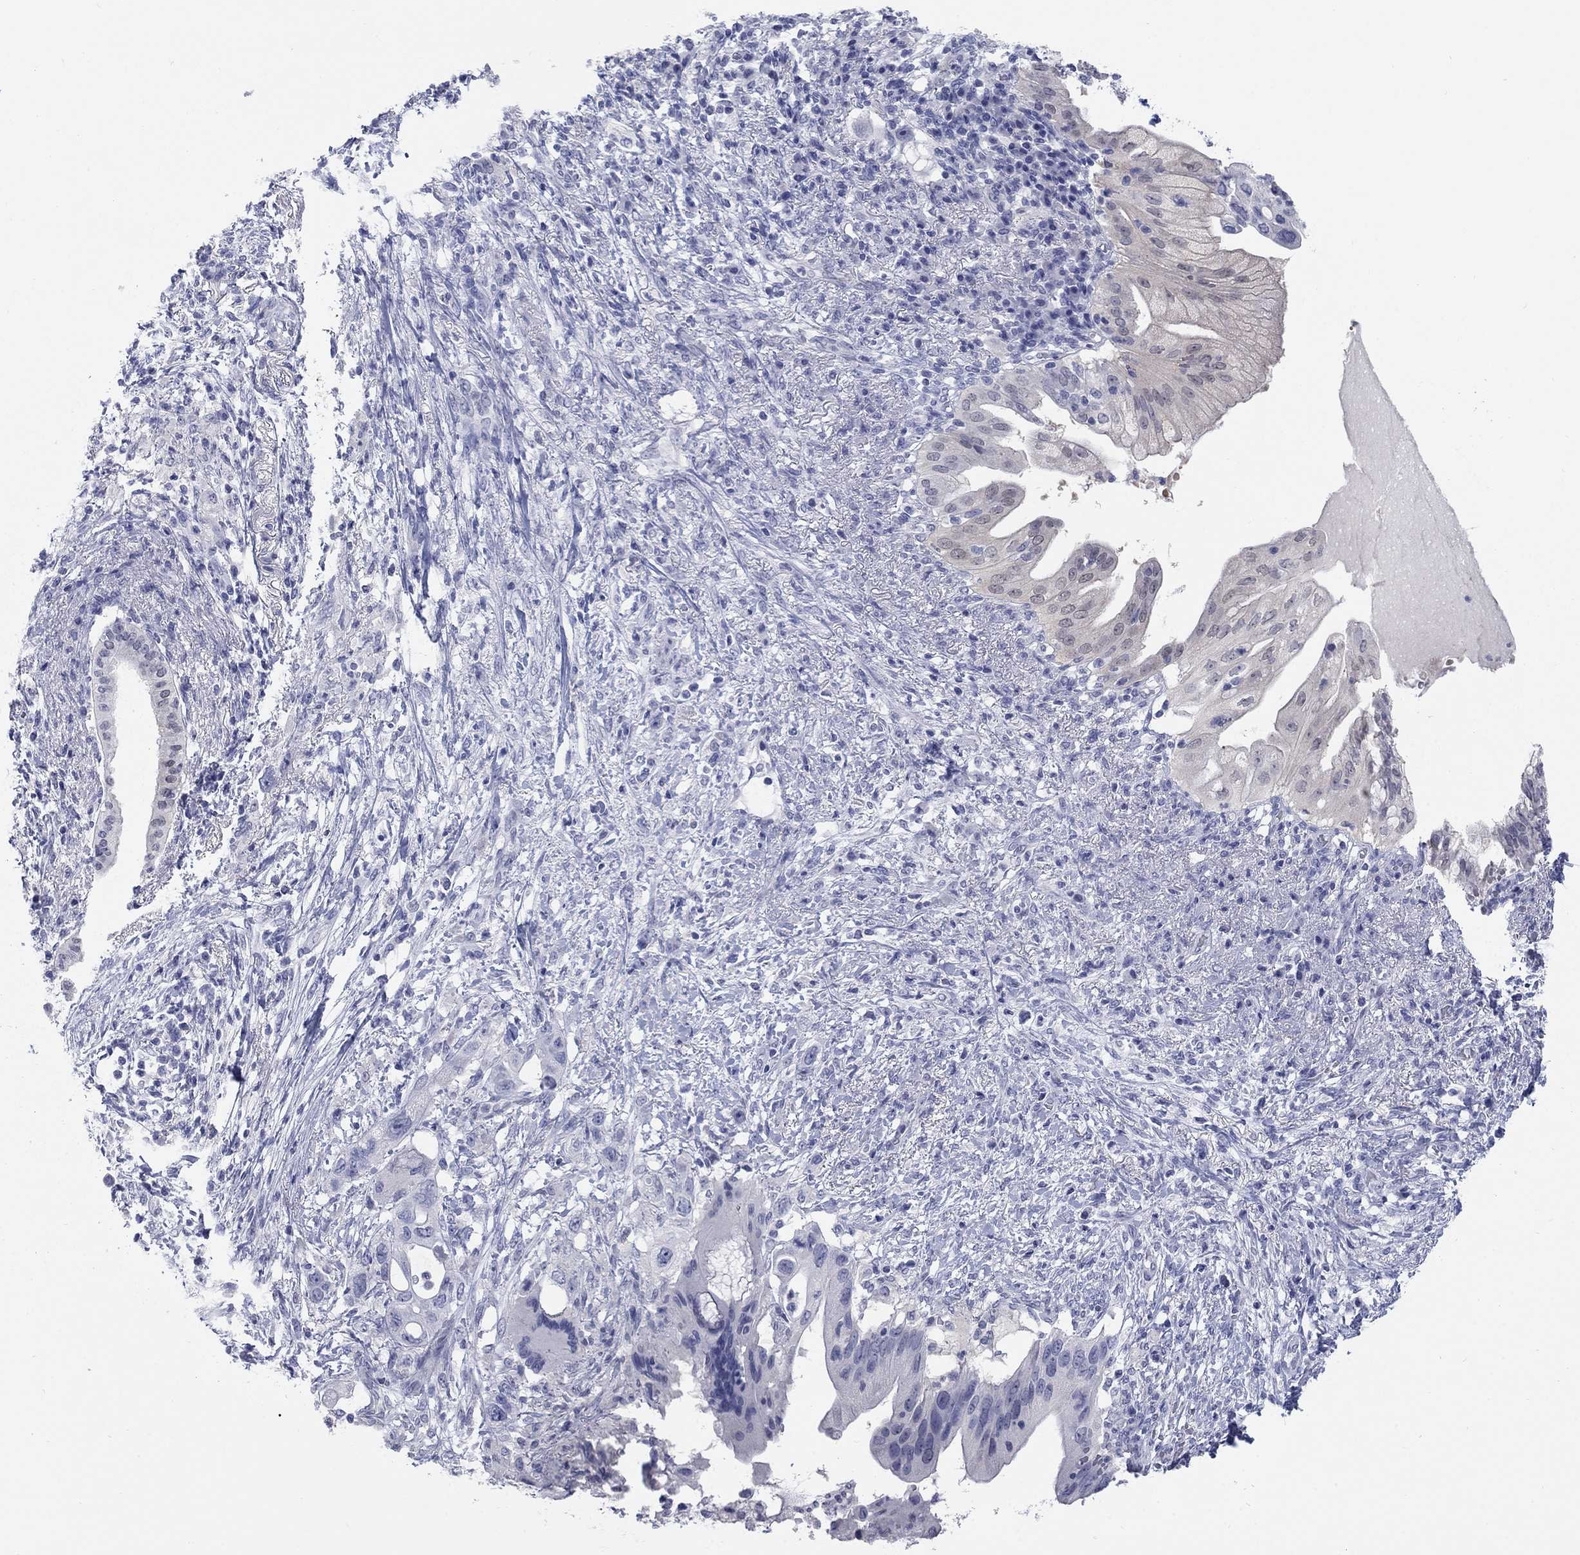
{"staining": {"intensity": "negative", "quantity": "none", "location": "none"}, "tissue": "pancreatic cancer", "cell_type": "Tumor cells", "image_type": "cancer", "snomed": [{"axis": "morphology", "description": "Adenocarcinoma, NOS"}, {"axis": "topography", "description": "Pancreas"}], "caption": "This histopathology image is of pancreatic adenocarcinoma stained with IHC to label a protein in brown with the nuclei are counter-stained blue. There is no positivity in tumor cells. (Immunohistochemistry (ihc), brightfield microscopy, high magnification).", "gene": "ATP6V1G2", "patient": {"sex": "female", "age": 72}}